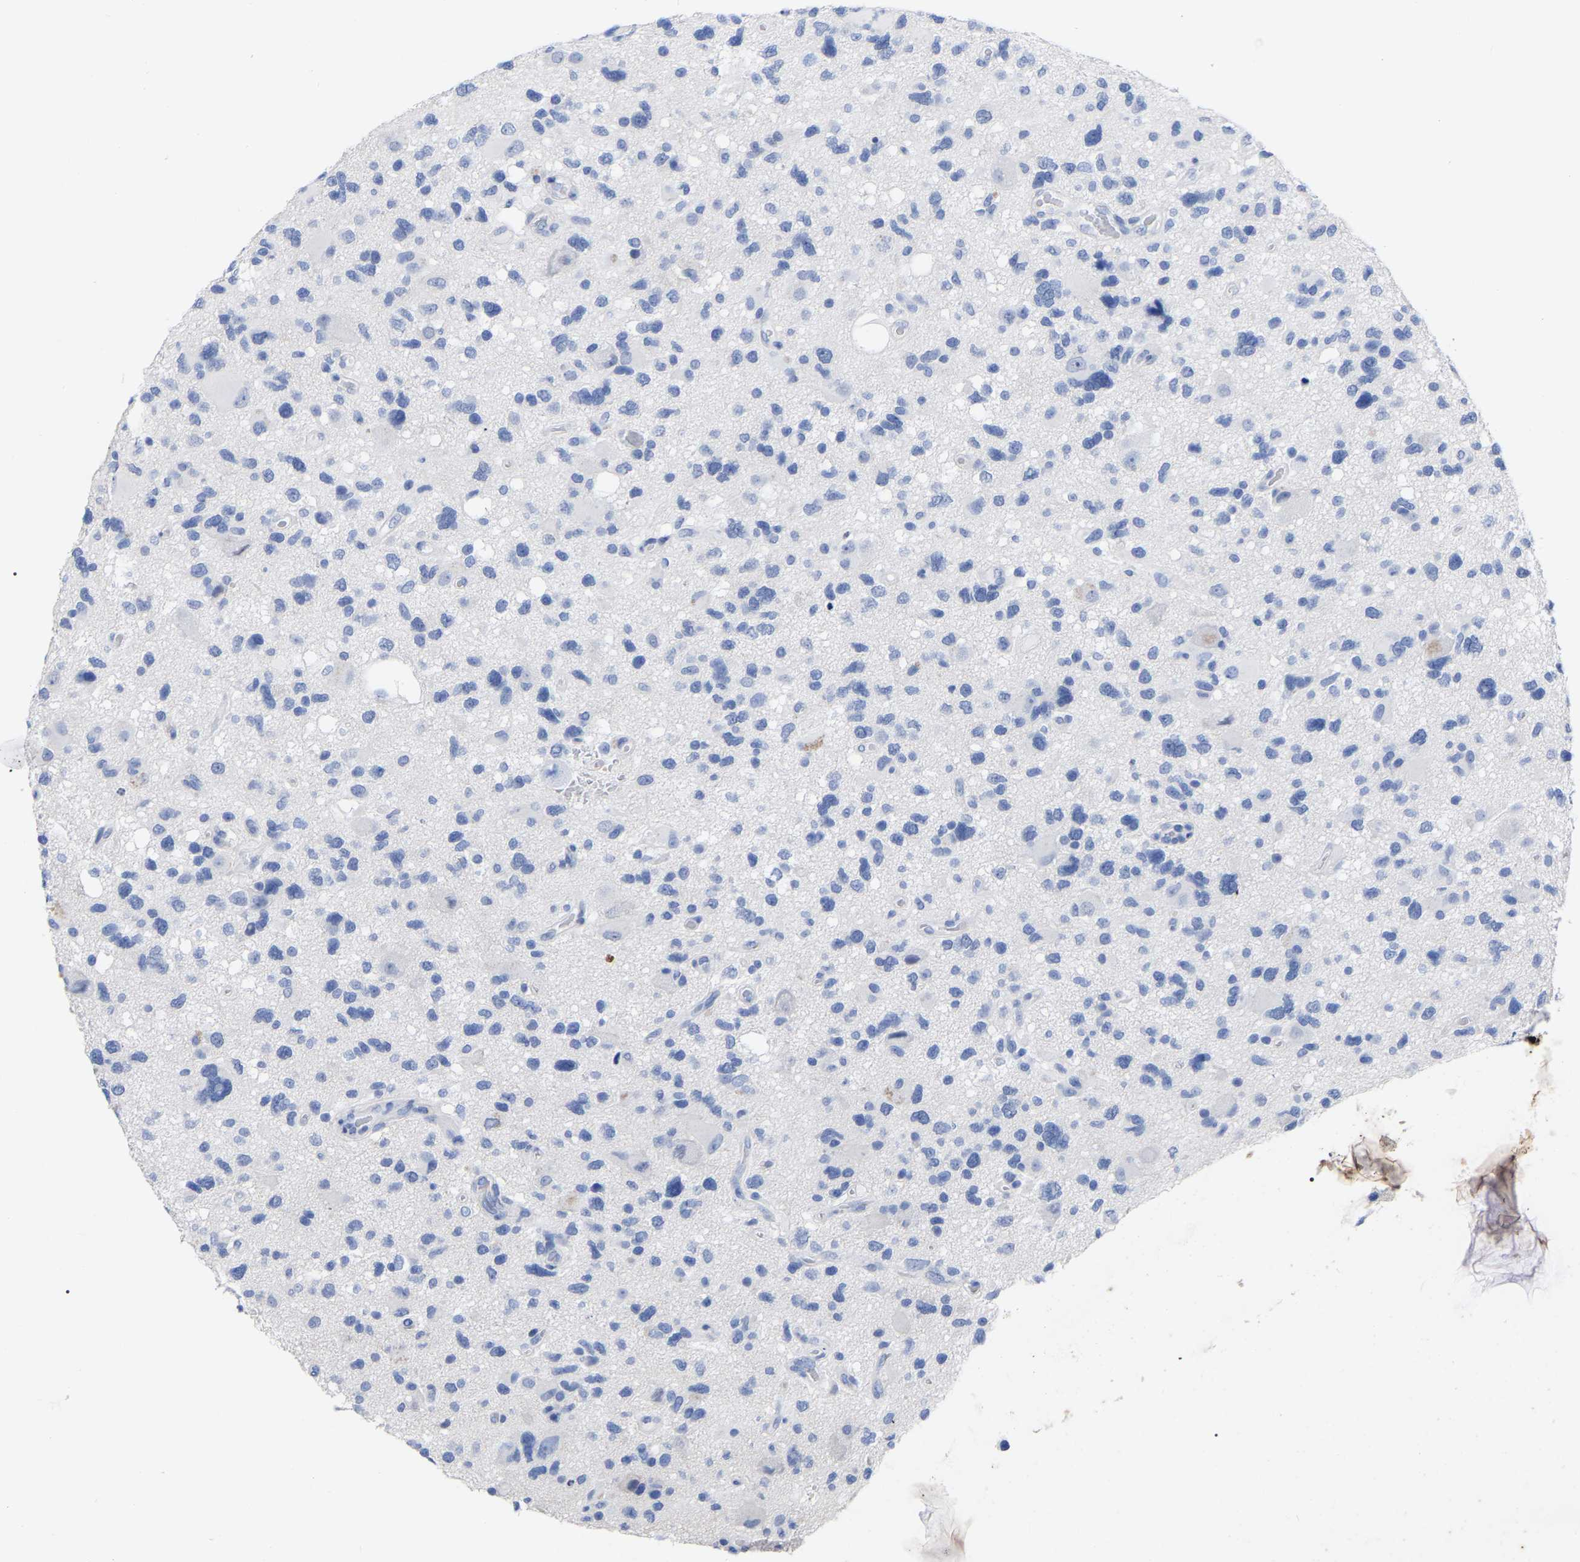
{"staining": {"intensity": "negative", "quantity": "none", "location": "none"}, "tissue": "glioma", "cell_type": "Tumor cells", "image_type": "cancer", "snomed": [{"axis": "morphology", "description": "Glioma, malignant, High grade"}, {"axis": "topography", "description": "Brain"}], "caption": "This is a image of immunohistochemistry staining of malignant high-grade glioma, which shows no positivity in tumor cells.", "gene": "ANXA13", "patient": {"sex": "male", "age": 33}}